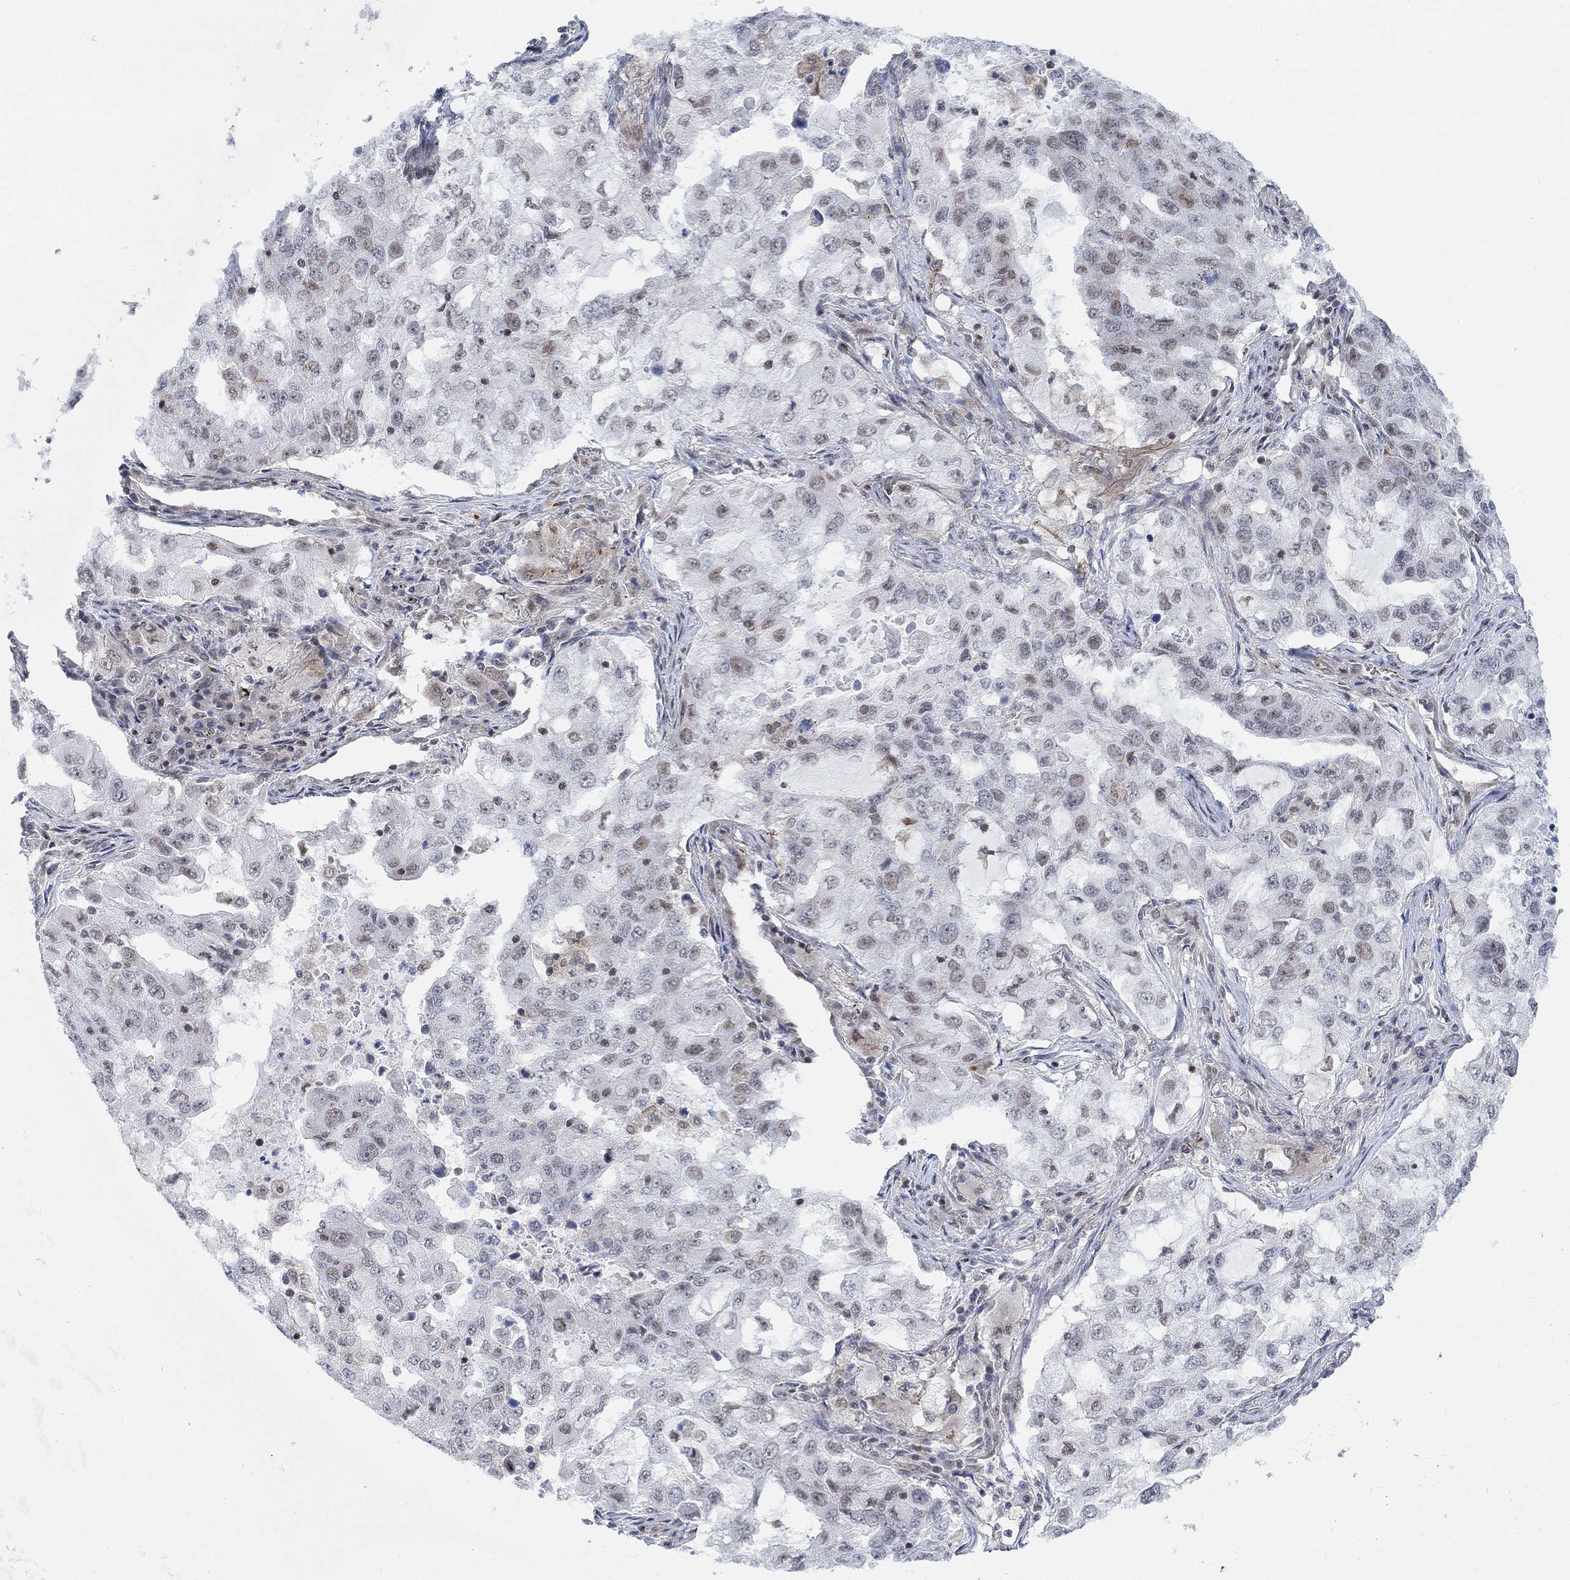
{"staining": {"intensity": "moderate", "quantity": "<25%", "location": "nuclear"}, "tissue": "lung cancer", "cell_type": "Tumor cells", "image_type": "cancer", "snomed": [{"axis": "morphology", "description": "Adenocarcinoma, NOS"}, {"axis": "topography", "description": "Lung"}], "caption": "Tumor cells exhibit low levels of moderate nuclear expression in approximately <25% of cells in lung cancer (adenocarcinoma). The staining was performed using DAB, with brown indicating positive protein expression. Nuclei are stained blue with hematoxylin.", "gene": "PWWP2B", "patient": {"sex": "female", "age": 61}}